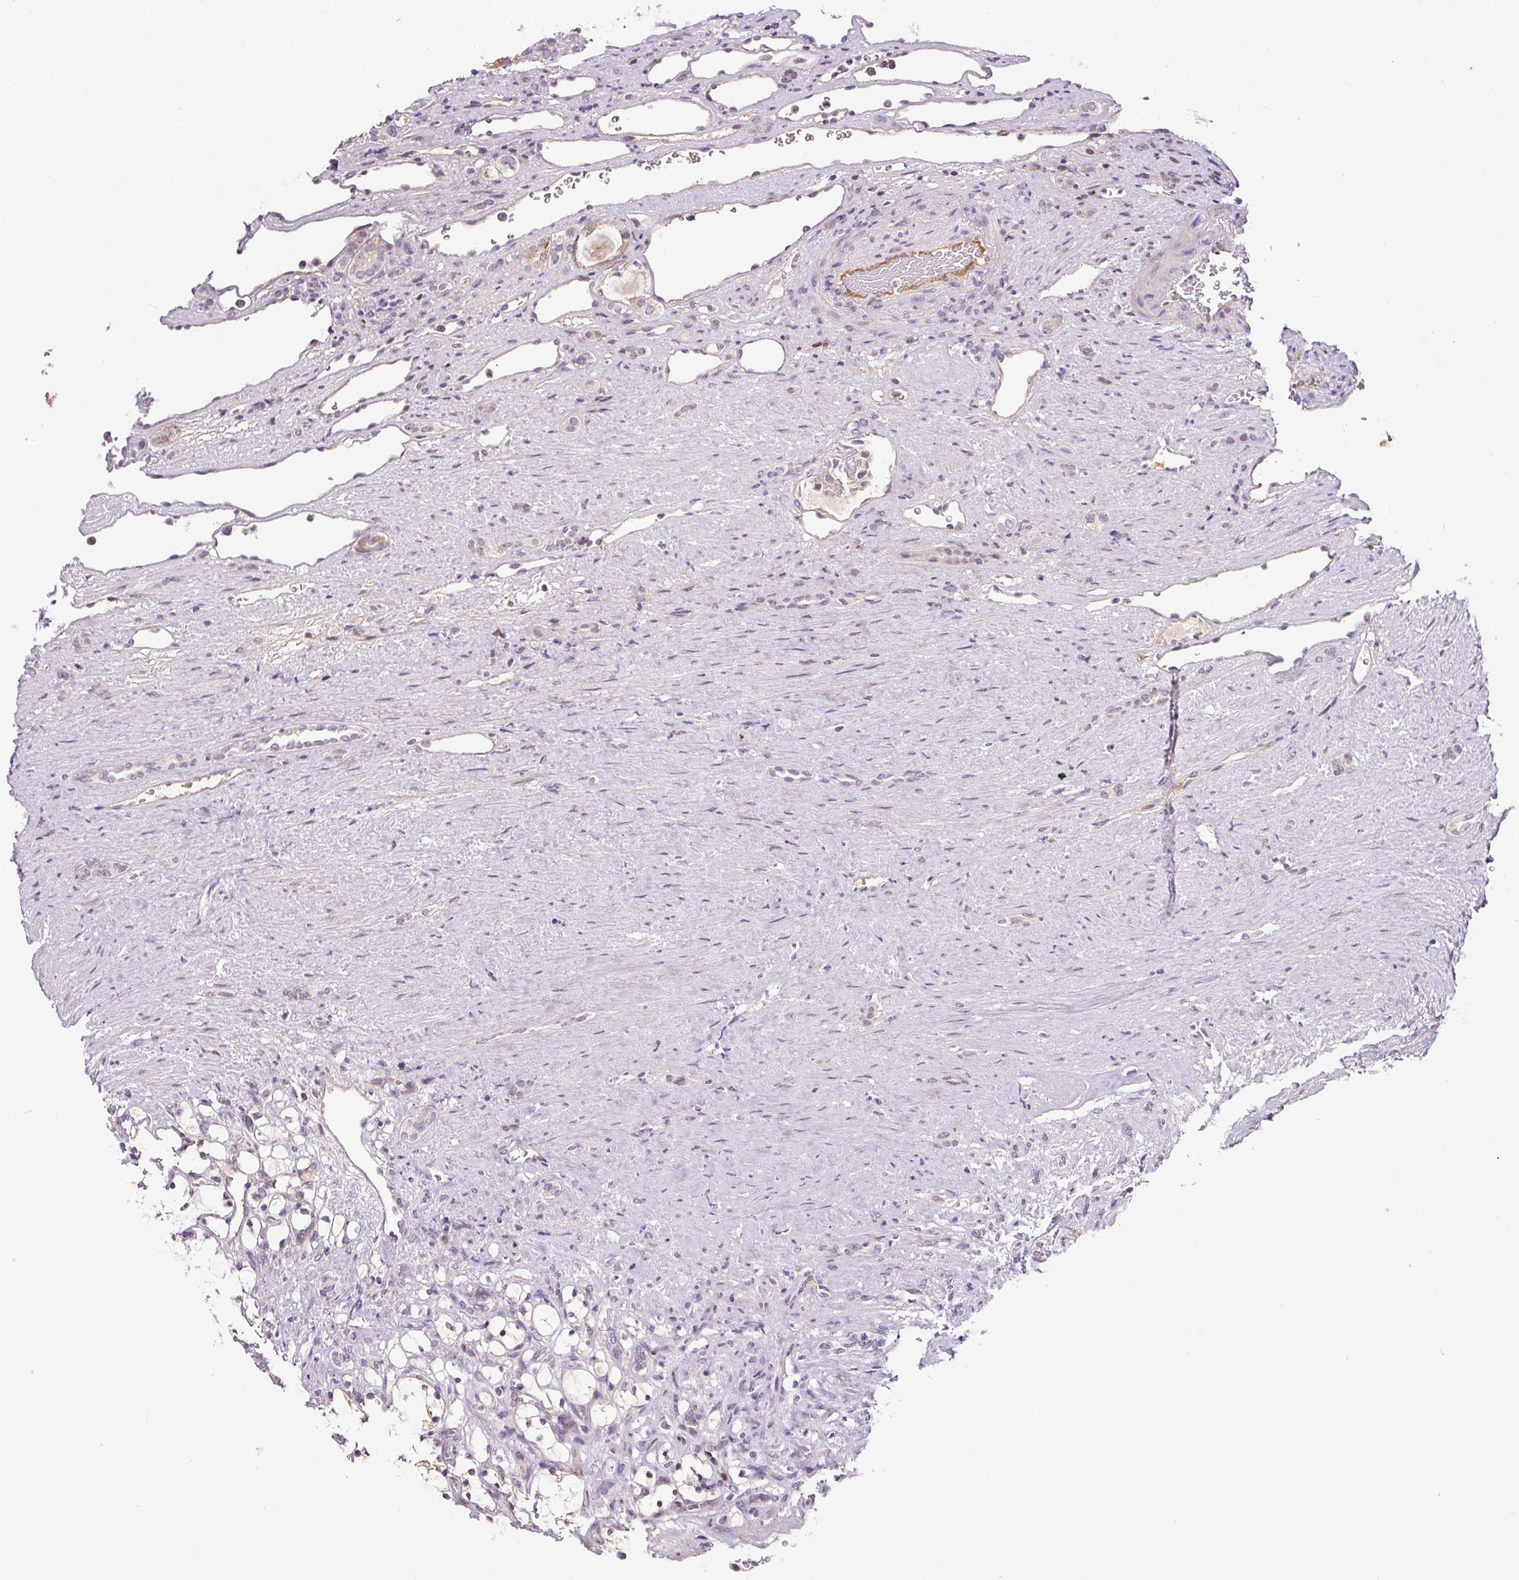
{"staining": {"intensity": "negative", "quantity": "none", "location": "none"}, "tissue": "renal cancer", "cell_type": "Tumor cells", "image_type": "cancer", "snomed": [{"axis": "morphology", "description": "Adenocarcinoma, NOS"}, {"axis": "topography", "description": "Kidney"}], "caption": "Immunohistochemistry of human renal cancer (adenocarcinoma) reveals no positivity in tumor cells.", "gene": "LRRC24", "patient": {"sex": "female", "age": 69}}